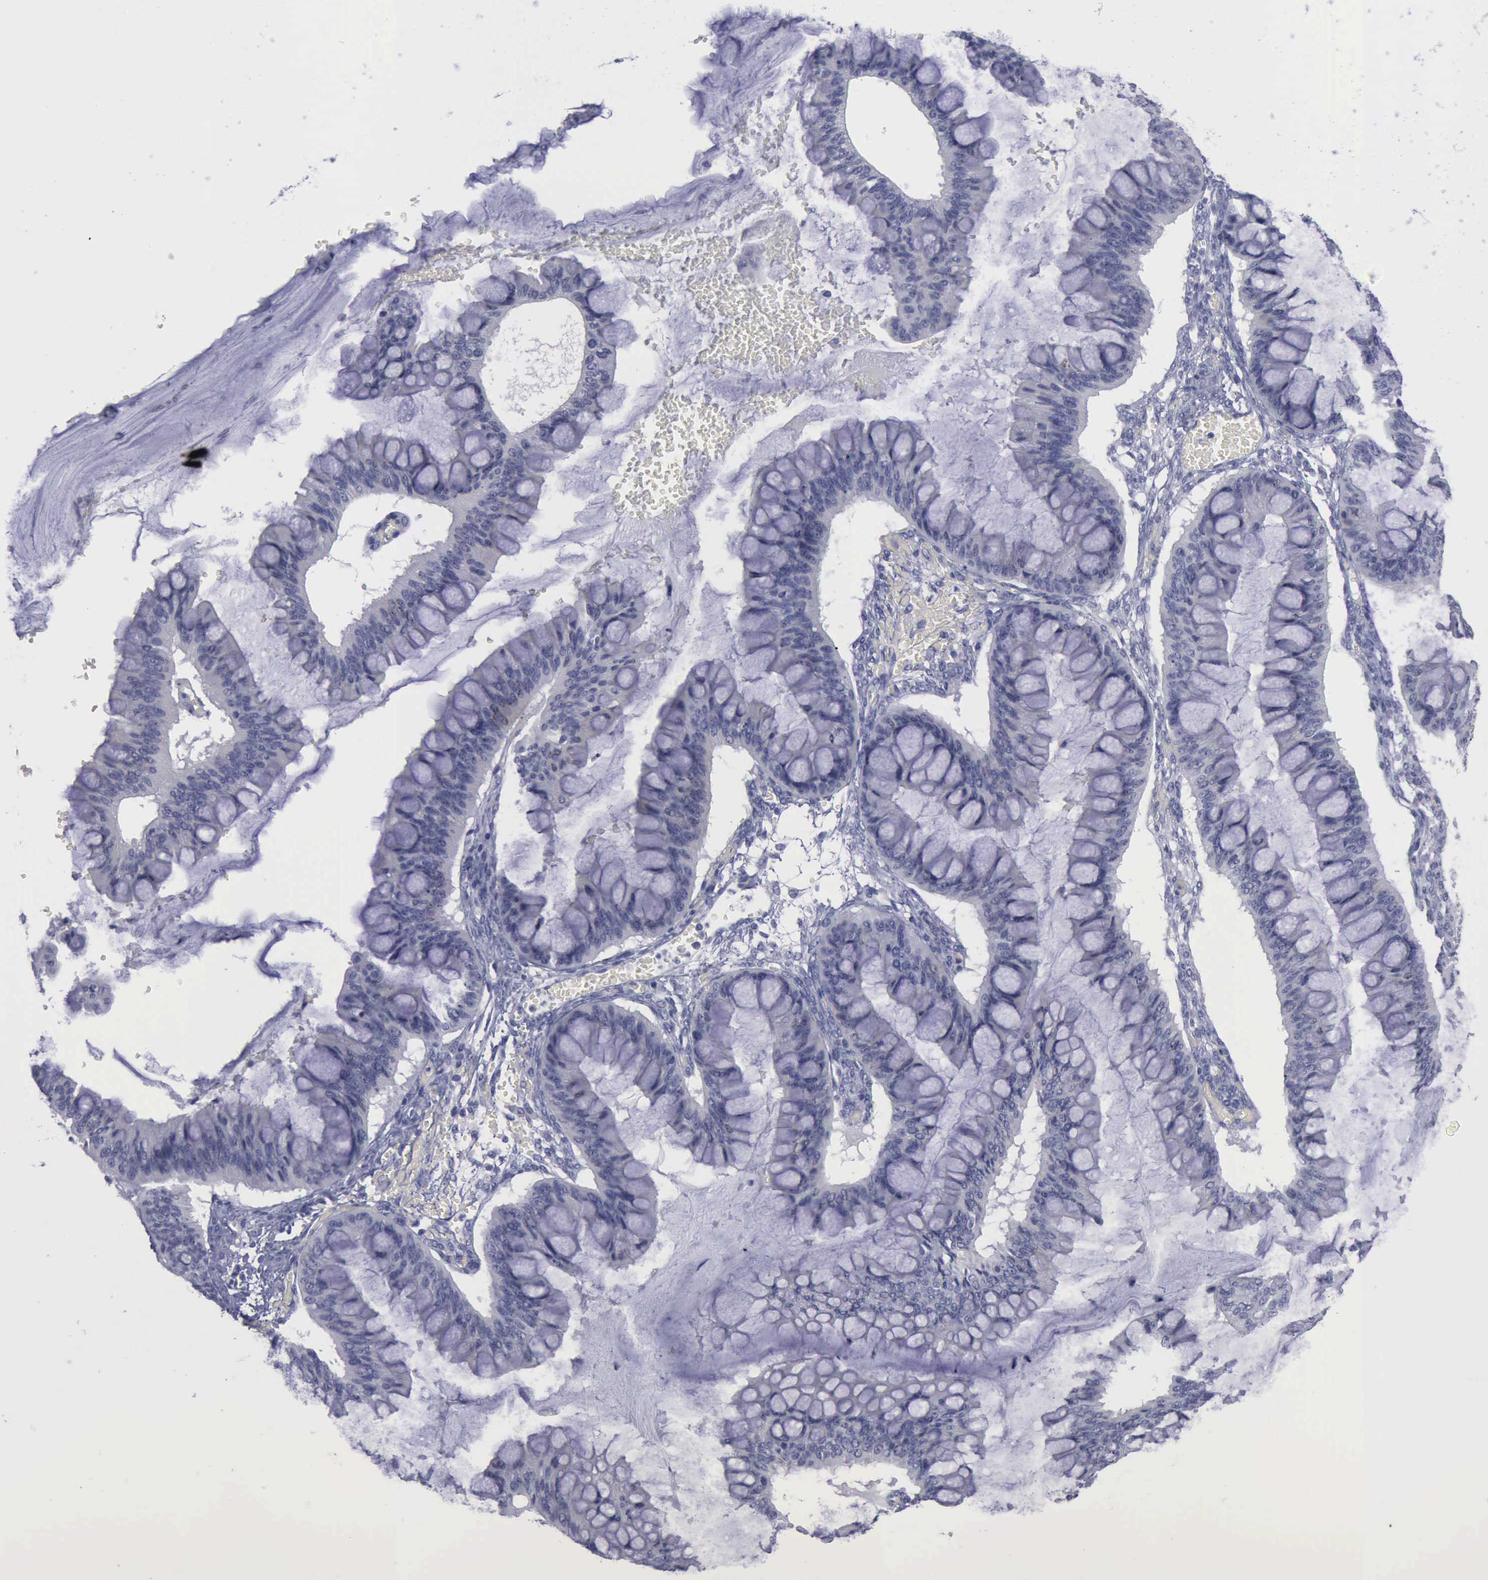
{"staining": {"intensity": "negative", "quantity": "none", "location": "none"}, "tissue": "ovarian cancer", "cell_type": "Tumor cells", "image_type": "cancer", "snomed": [{"axis": "morphology", "description": "Cystadenocarcinoma, mucinous, NOS"}, {"axis": "topography", "description": "Ovary"}], "caption": "This is a photomicrograph of immunohistochemistry (IHC) staining of ovarian cancer (mucinous cystadenocarcinoma), which shows no expression in tumor cells. (DAB immunohistochemistry (IHC), high magnification).", "gene": "CDH2", "patient": {"sex": "female", "age": 73}}